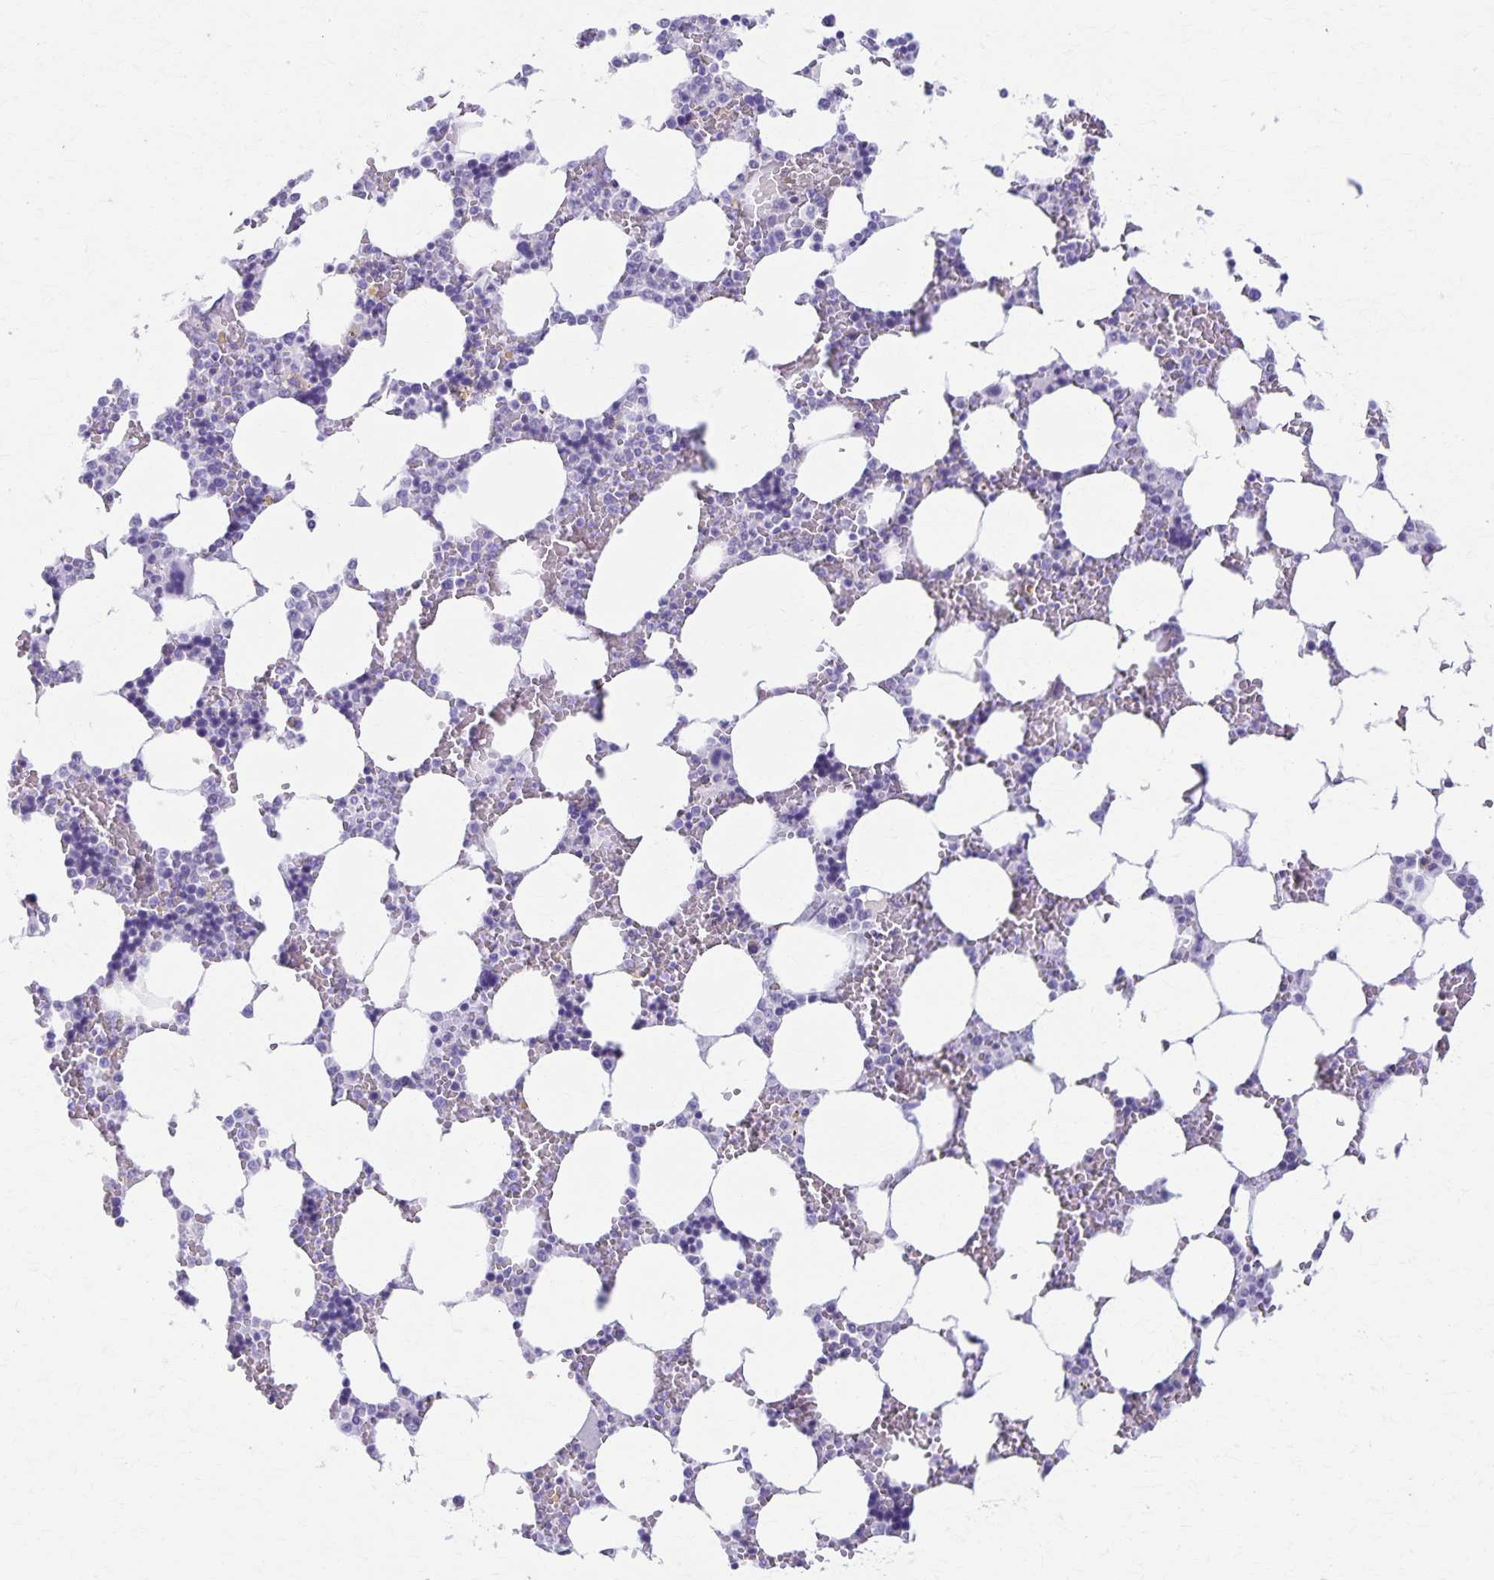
{"staining": {"intensity": "negative", "quantity": "none", "location": "none"}, "tissue": "bone marrow", "cell_type": "Hematopoietic cells", "image_type": "normal", "snomed": [{"axis": "morphology", "description": "Normal tissue, NOS"}, {"axis": "topography", "description": "Bone marrow"}], "caption": "Bone marrow was stained to show a protein in brown. There is no significant expression in hematopoietic cells. The staining is performed using DAB brown chromogen with nuclei counter-stained in using hematoxylin.", "gene": "DEFA5", "patient": {"sex": "male", "age": 64}}